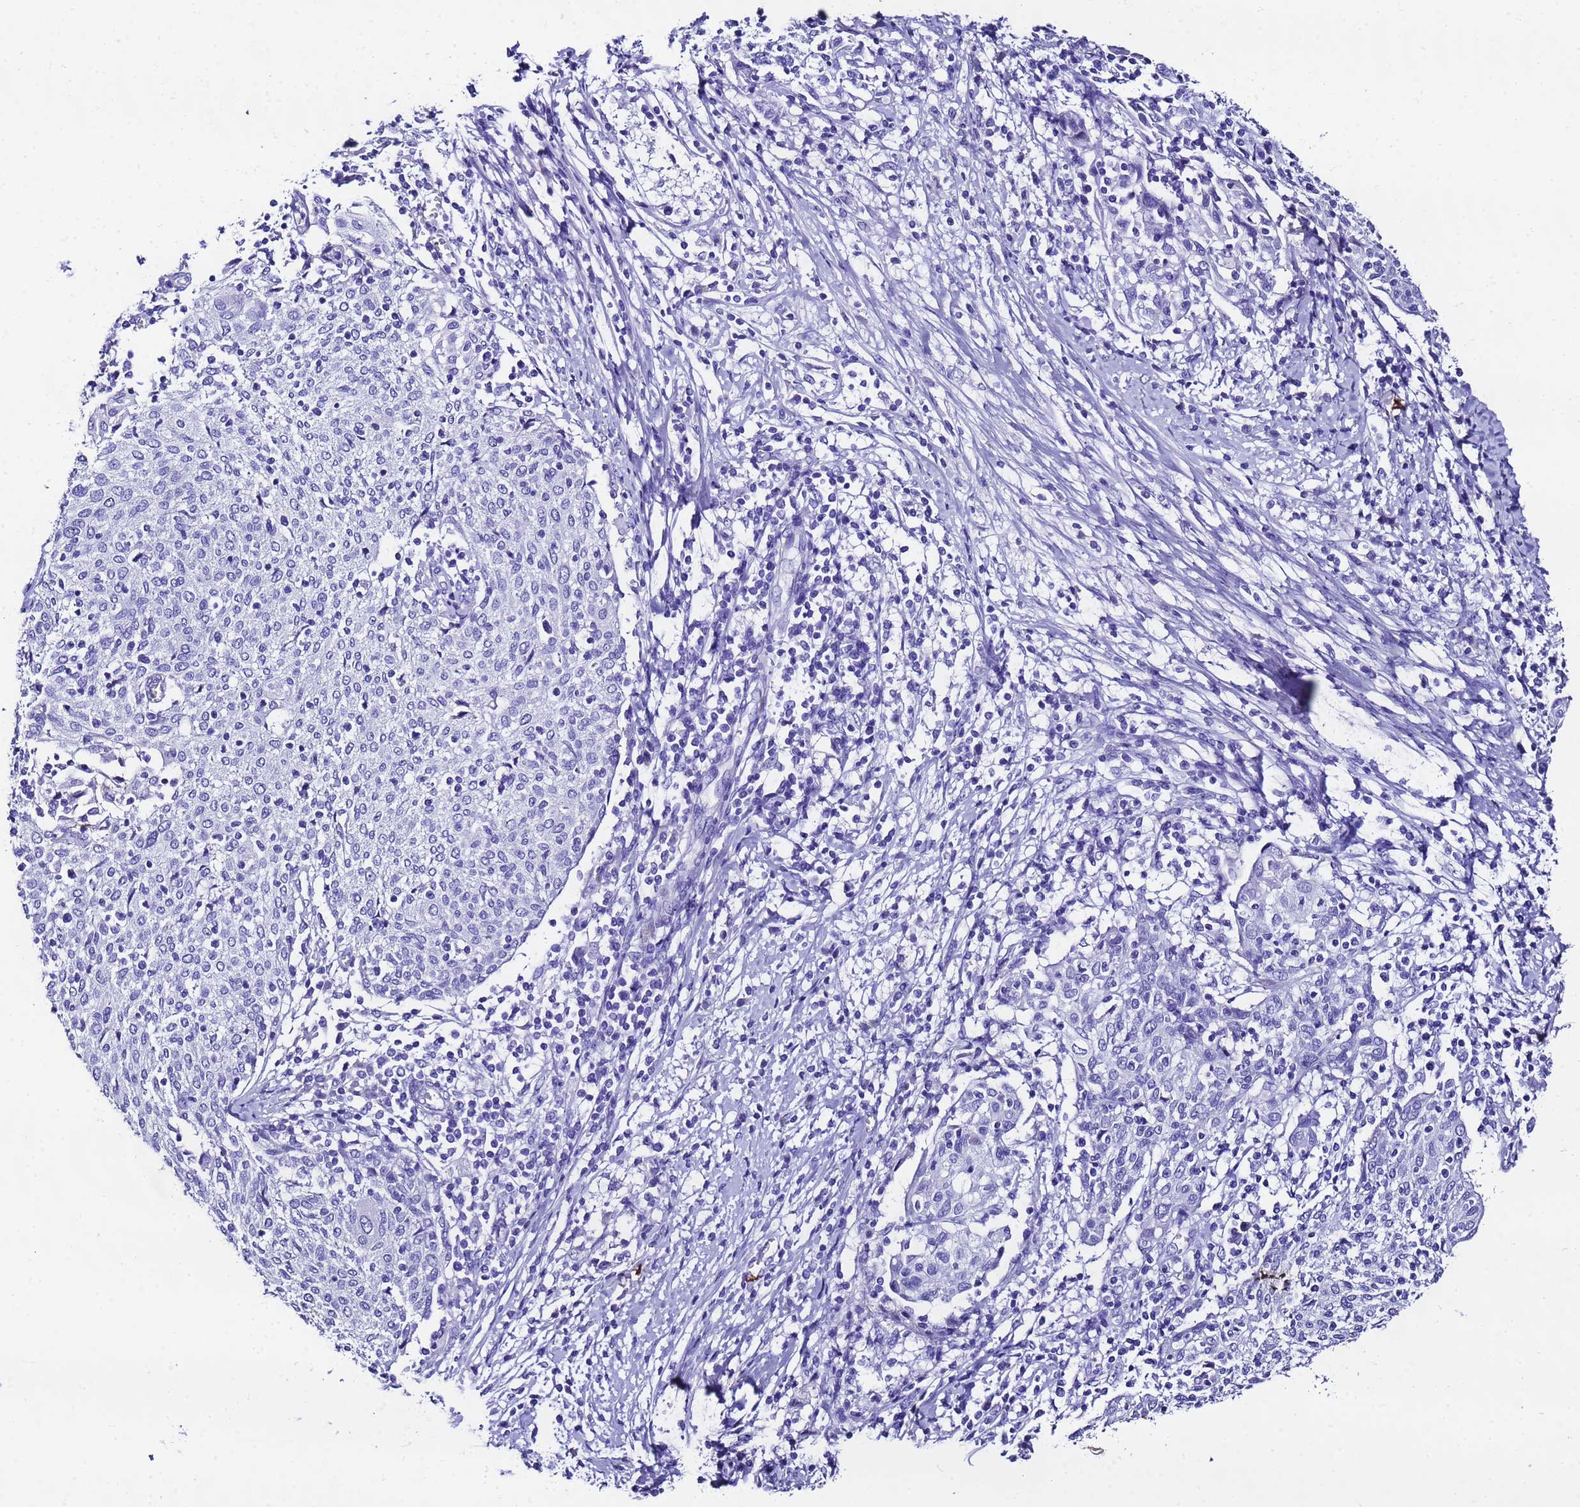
{"staining": {"intensity": "negative", "quantity": "none", "location": "none"}, "tissue": "cervical cancer", "cell_type": "Tumor cells", "image_type": "cancer", "snomed": [{"axis": "morphology", "description": "Squamous cell carcinoma, NOS"}, {"axis": "topography", "description": "Cervix"}], "caption": "This is a photomicrograph of IHC staining of cervical squamous cell carcinoma, which shows no positivity in tumor cells. Nuclei are stained in blue.", "gene": "UGT2B10", "patient": {"sex": "female", "age": 52}}